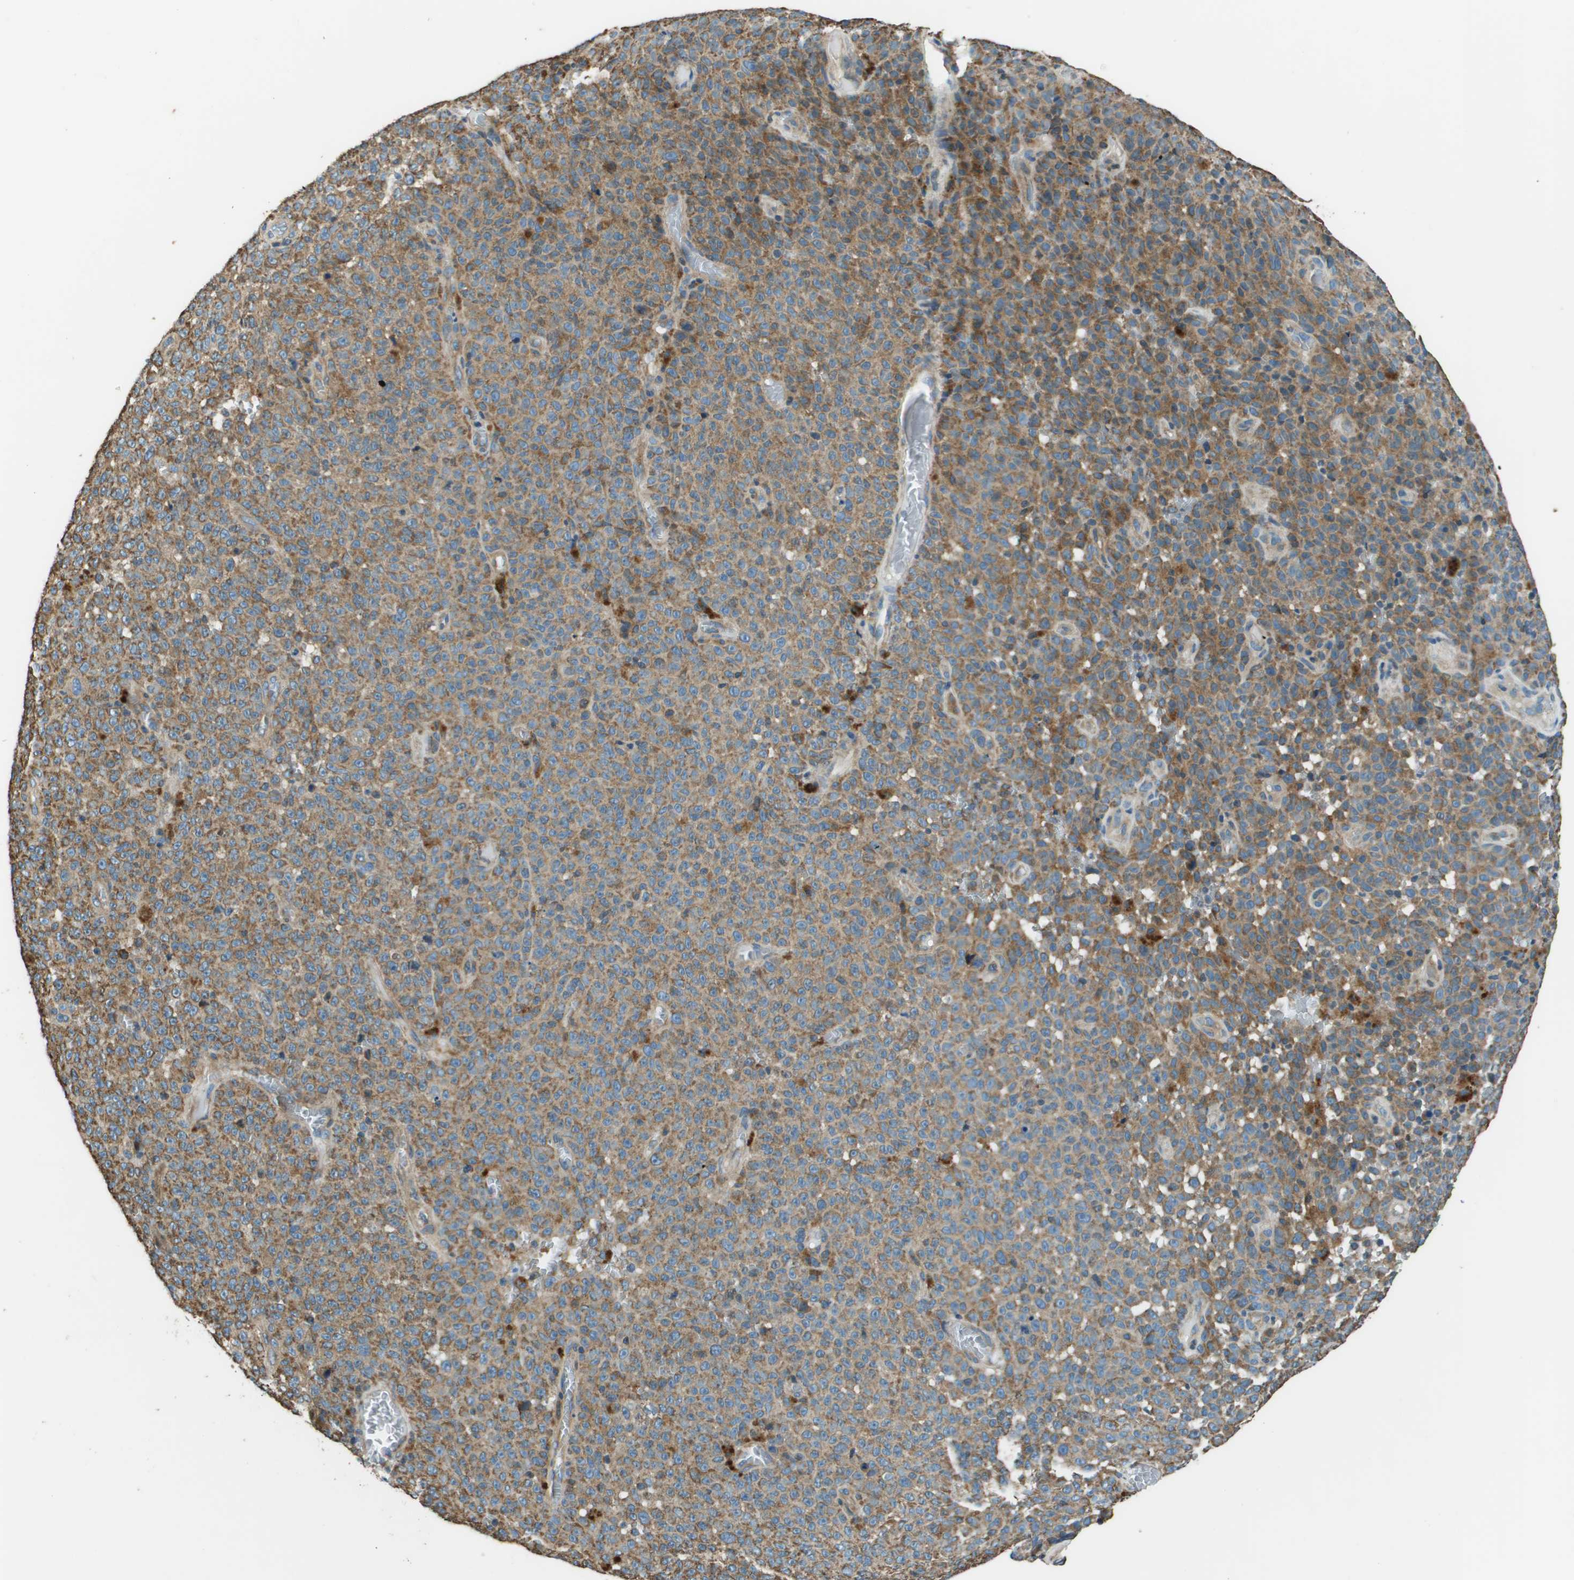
{"staining": {"intensity": "moderate", "quantity": ">75%", "location": "cytoplasmic/membranous"}, "tissue": "melanoma", "cell_type": "Tumor cells", "image_type": "cancer", "snomed": [{"axis": "morphology", "description": "Malignant melanoma, NOS"}, {"axis": "topography", "description": "Skin"}], "caption": "A histopathology image of human melanoma stained for a protein reveals moderate cytoplasmic/membranous brown staining in tumor cells. (DAB (3,3'-diaminobenzidine) = brown stain, brightfield microscopy at high magnification).", "gene": "TMEM51", "patient": {"sex": "female", "age": 82}}